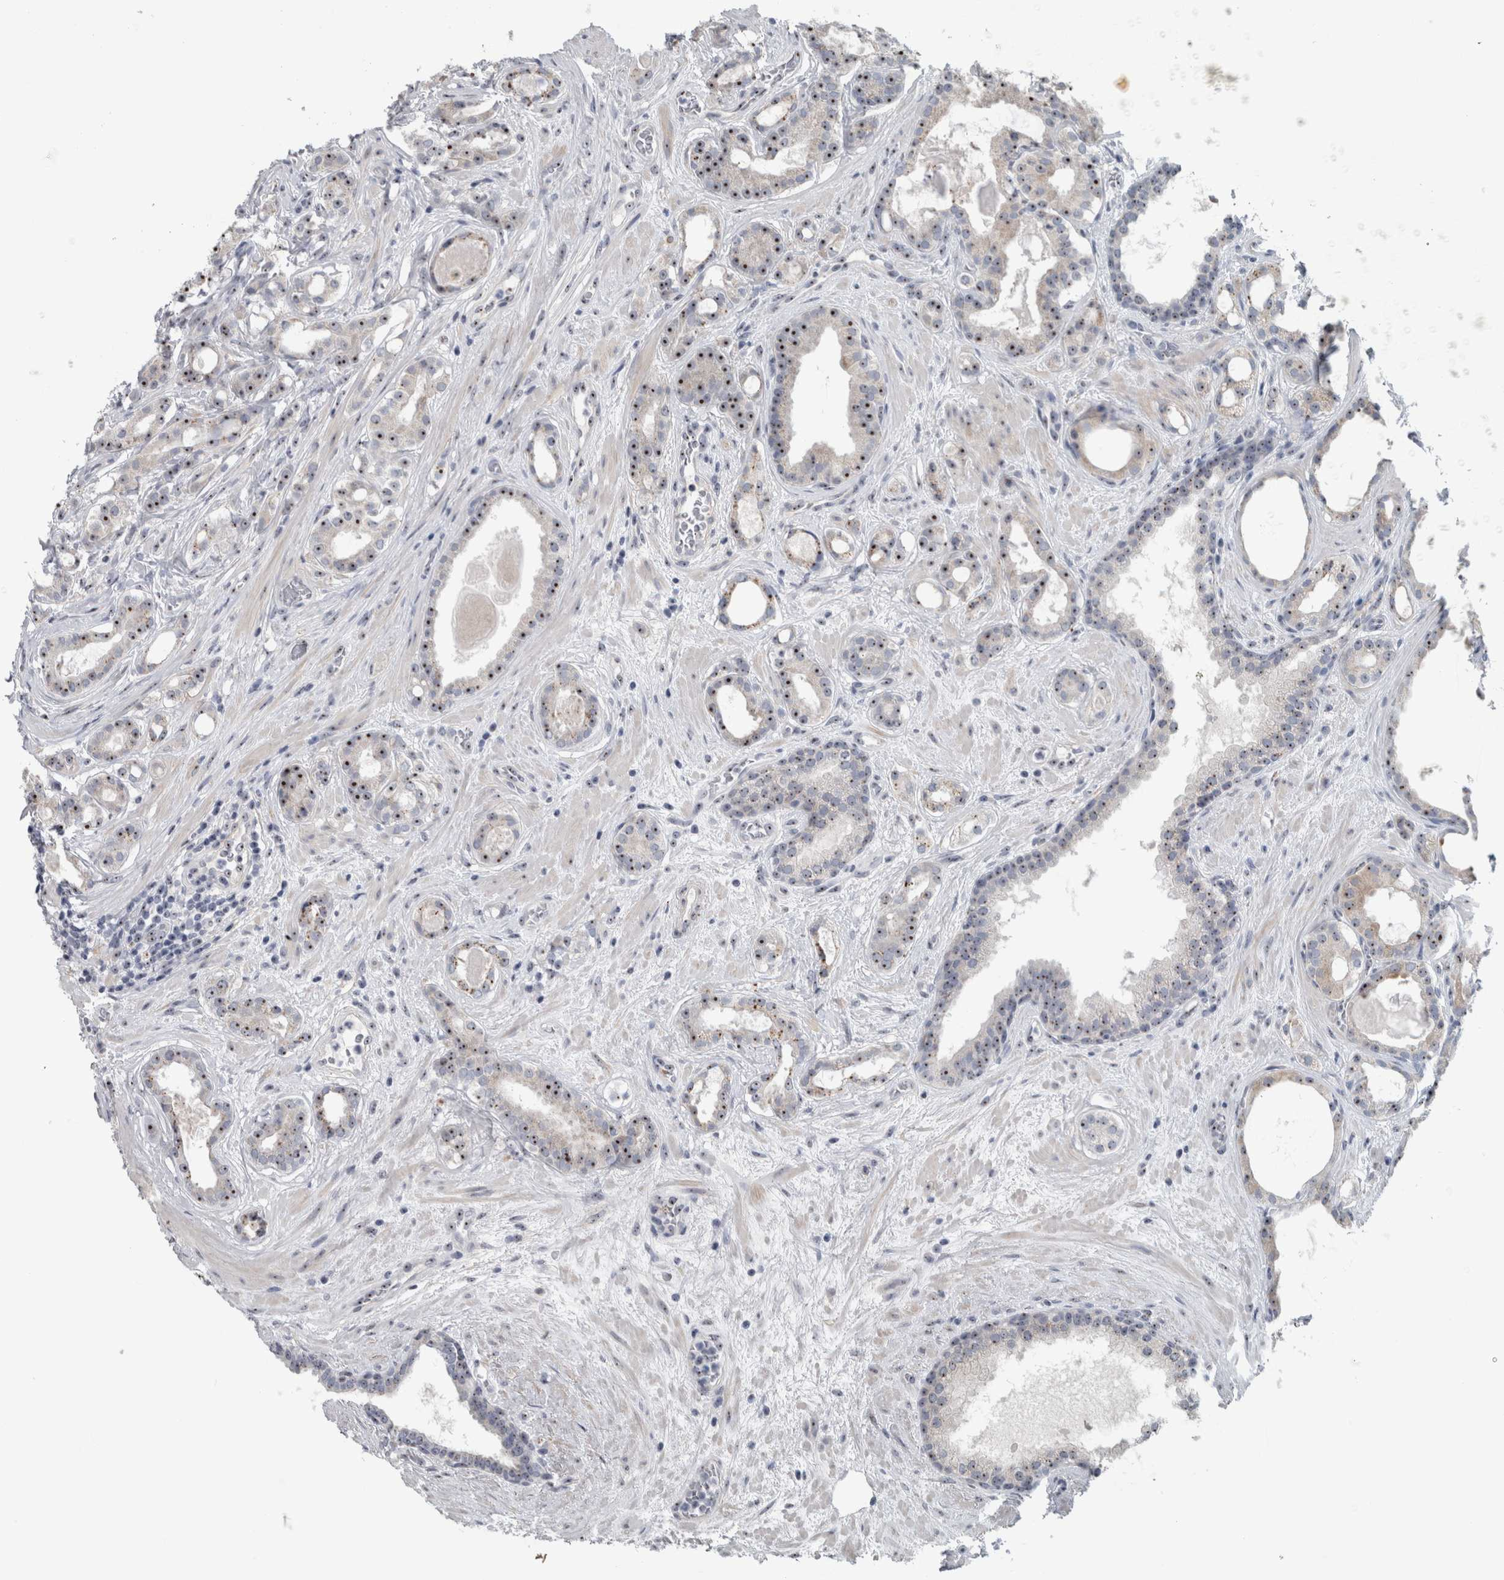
{"staining": {"intensity": "moderate", "quantity": ">75%", "location": "nuclear"}, "tissue": "prostate cancer", "cell_type": "Tumor cells", "image_type": "cancer", "snomed": [{"axis": "morphology", "description": "Adenocarcinoma, High grade"}, {"axis": "topography", "description": "Prostate"}], "caption": "This is an image of immunohistochemistry (IHC) staining of prostate cancer (high-grade adenocarcinoma), which shows moderate expression in the nuclear of tumor cells.", "gene": "UTP6", "patient": {"sex": "male", "age": 60}}